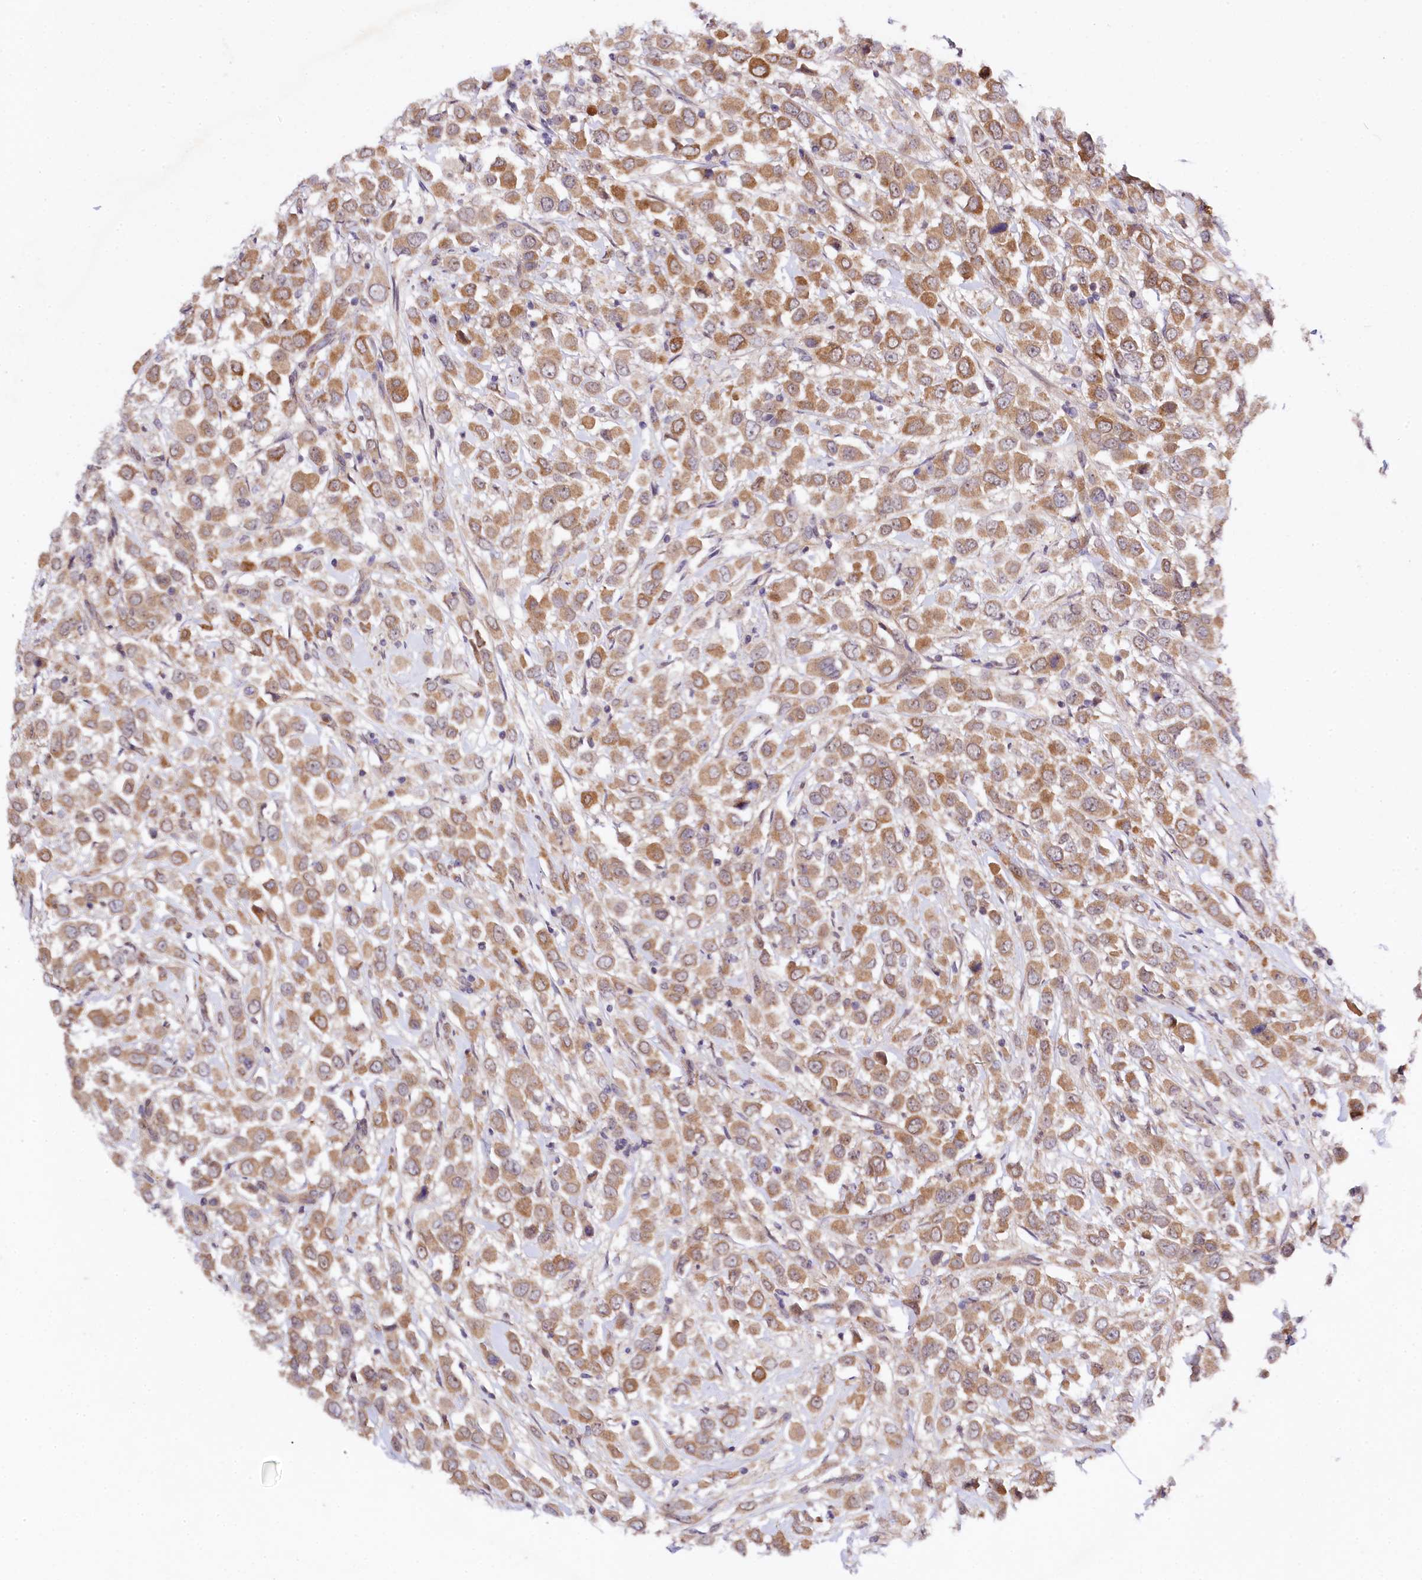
{"staining": {"intensity": "moderate", "quantity": ">75%", "location": "cytoplasmic/membranous"}, "tissue": "breast cancer", "cell_type": "Tumor cells", "image_type": "cancer", "snomed": [{"axis": "morphology", "description": "Duct carcinoma"}, {"axis": "topography", "description": "Breast"}], "caption": "A brown stain shows moderate cytoplasmic/membranous expression of a protein in breast cancer tumor cells.", "gene": "PHLDB1", "patient": {"sex": "female", "age": 61}}